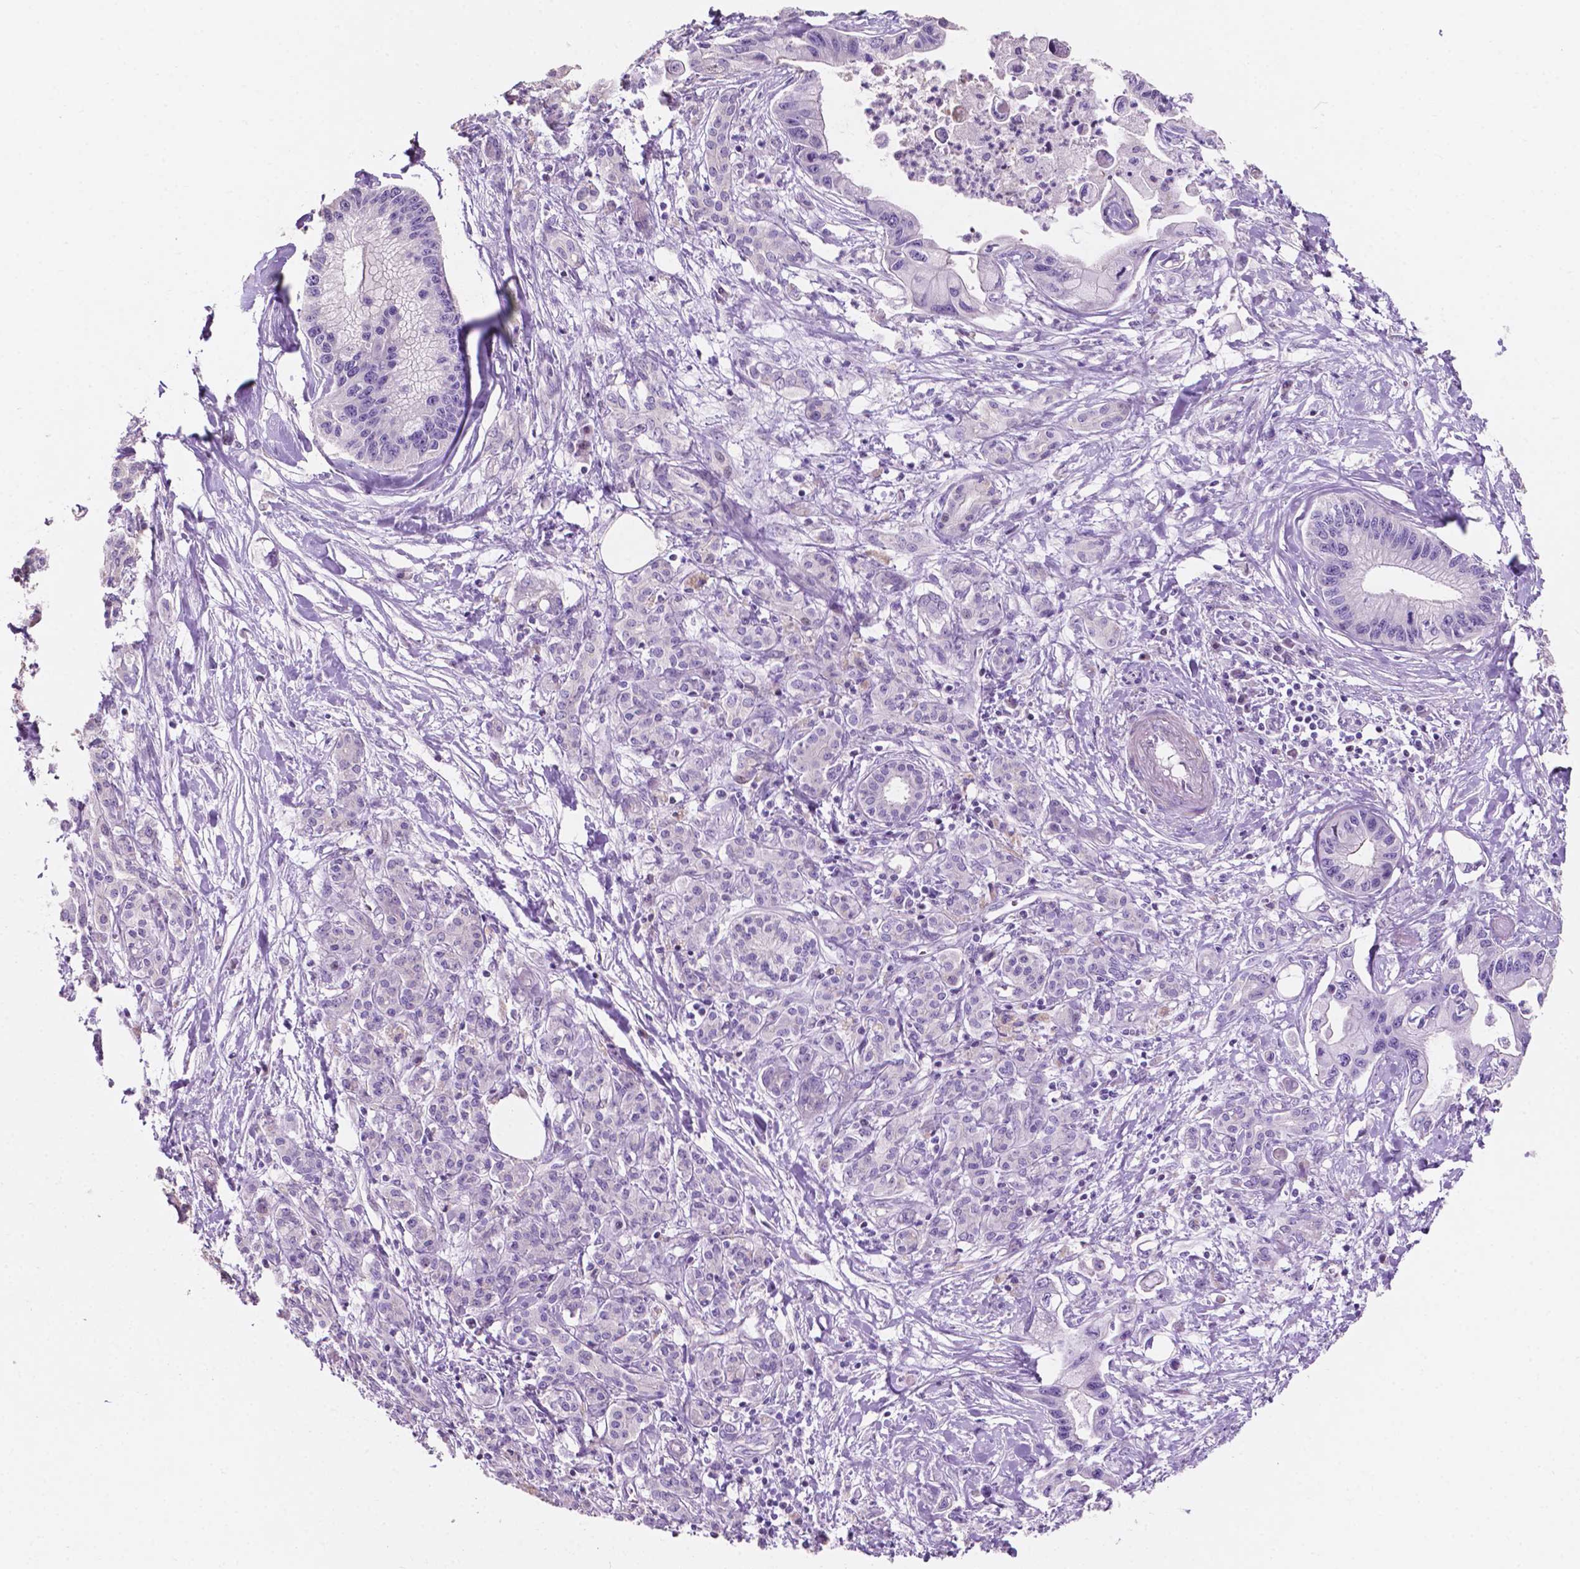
{"staining": {"intensity": "negative", "quantity": "none", "location": "none"}, "tissue": "pancreatic cancer", "cell_type": "Tumor cells", "image_type": "cancer", "snomed": [{"axis": "morphology", "description": "Adenocarcinoma, NOS"}, {"axis": "topography", "description": "Pancreas"}], "caption": "Tumor cells are negative for protein expression in human pancreatic cancer (adenocarcinoma). (Brightfield microscopy of DAB IHC at high magnification).", "gene": "CLDN17", "patient": {"sex": "male", "age": 61}}